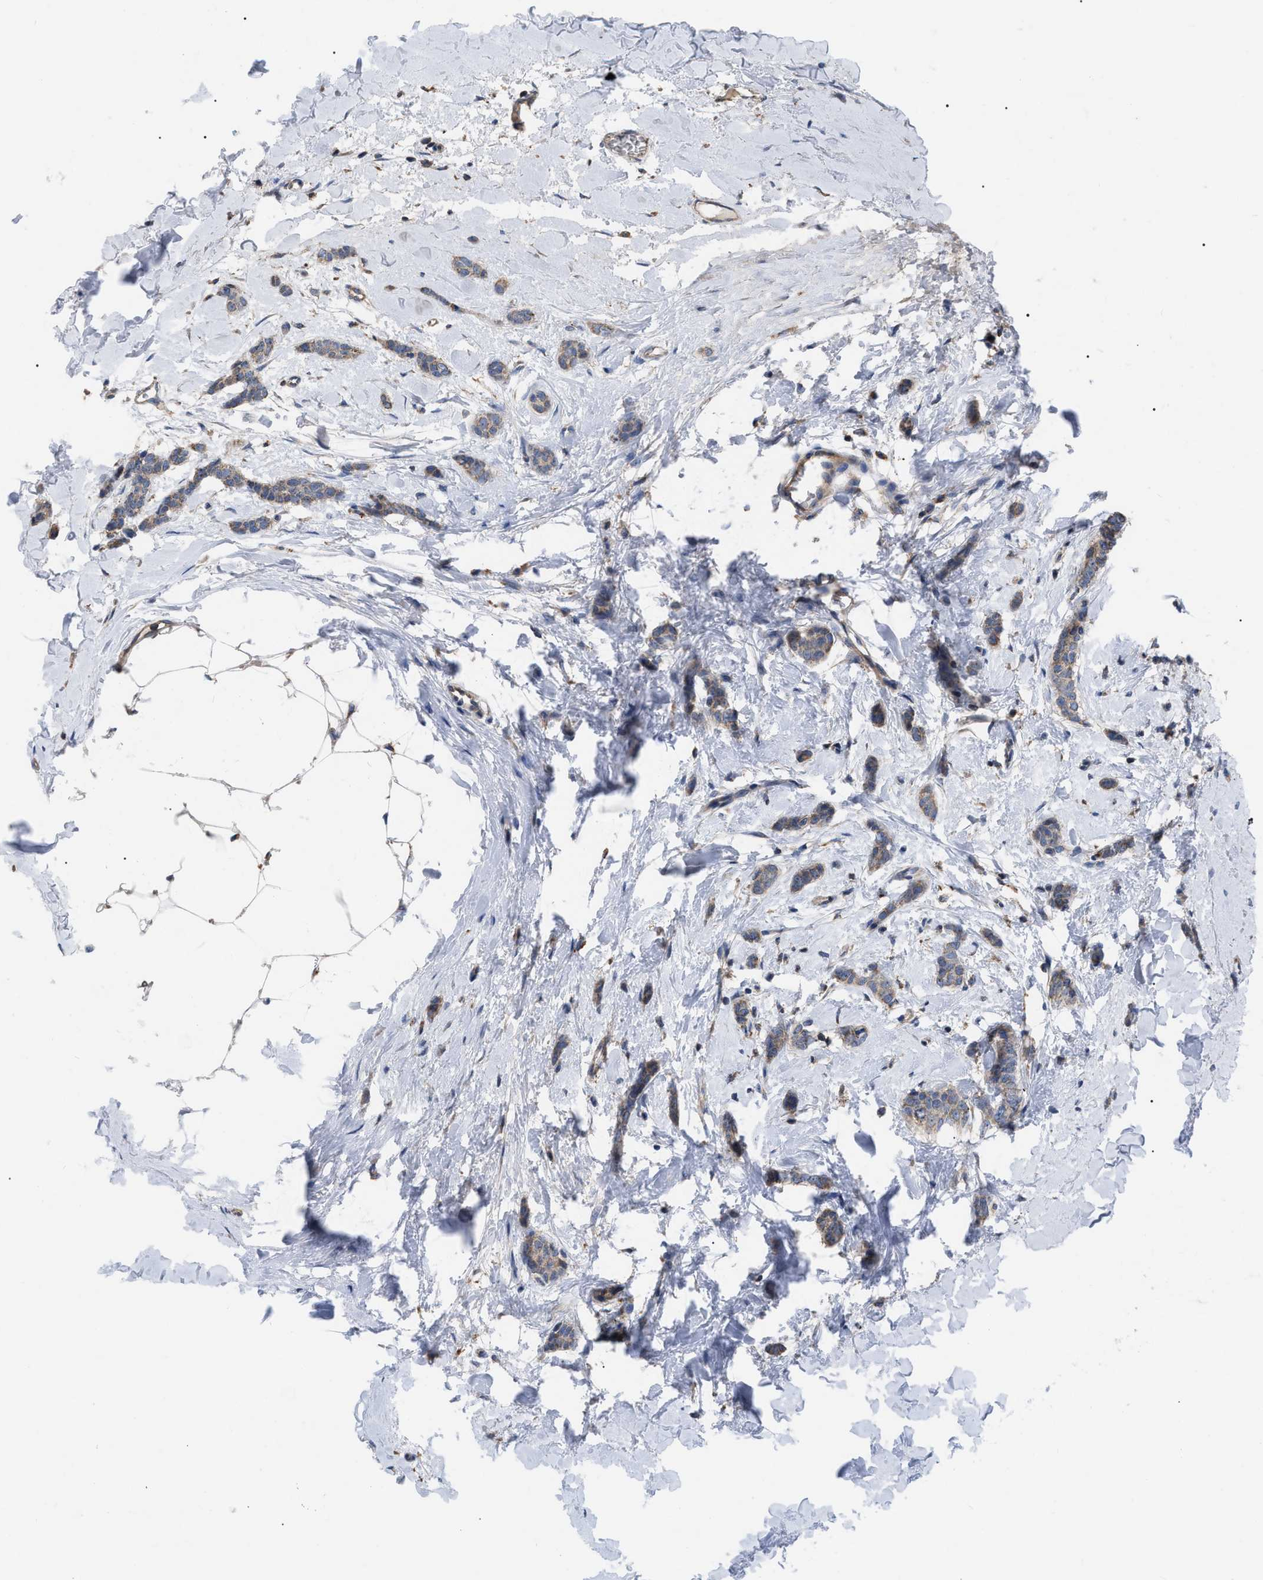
{"staining": {"intensity": "weak", "quantity": ">75%", "location": "cytoplasmic/membranous"}, "tissue": "breast cancer", "cell_type": "Tumor cells", "image_type": "cancer", "snomed": [{"axis": "morphology", "description": "Lobular carcinoma"}, {"axis": "topography", "description": "Skin"}, {"axis": "topography", "description": "Breast"}], "caption": "This image demonstrates breast cancer (lobular carcinoma) stained with immunohistochemistry to label a protein in brown. The cytoplasmic/membranous of tumor cells show weak positivity for the protein. Nuclei are counter-stained blue.", "gene": "FAM171A2", "patient": {"sex": "female", "age": 46}}